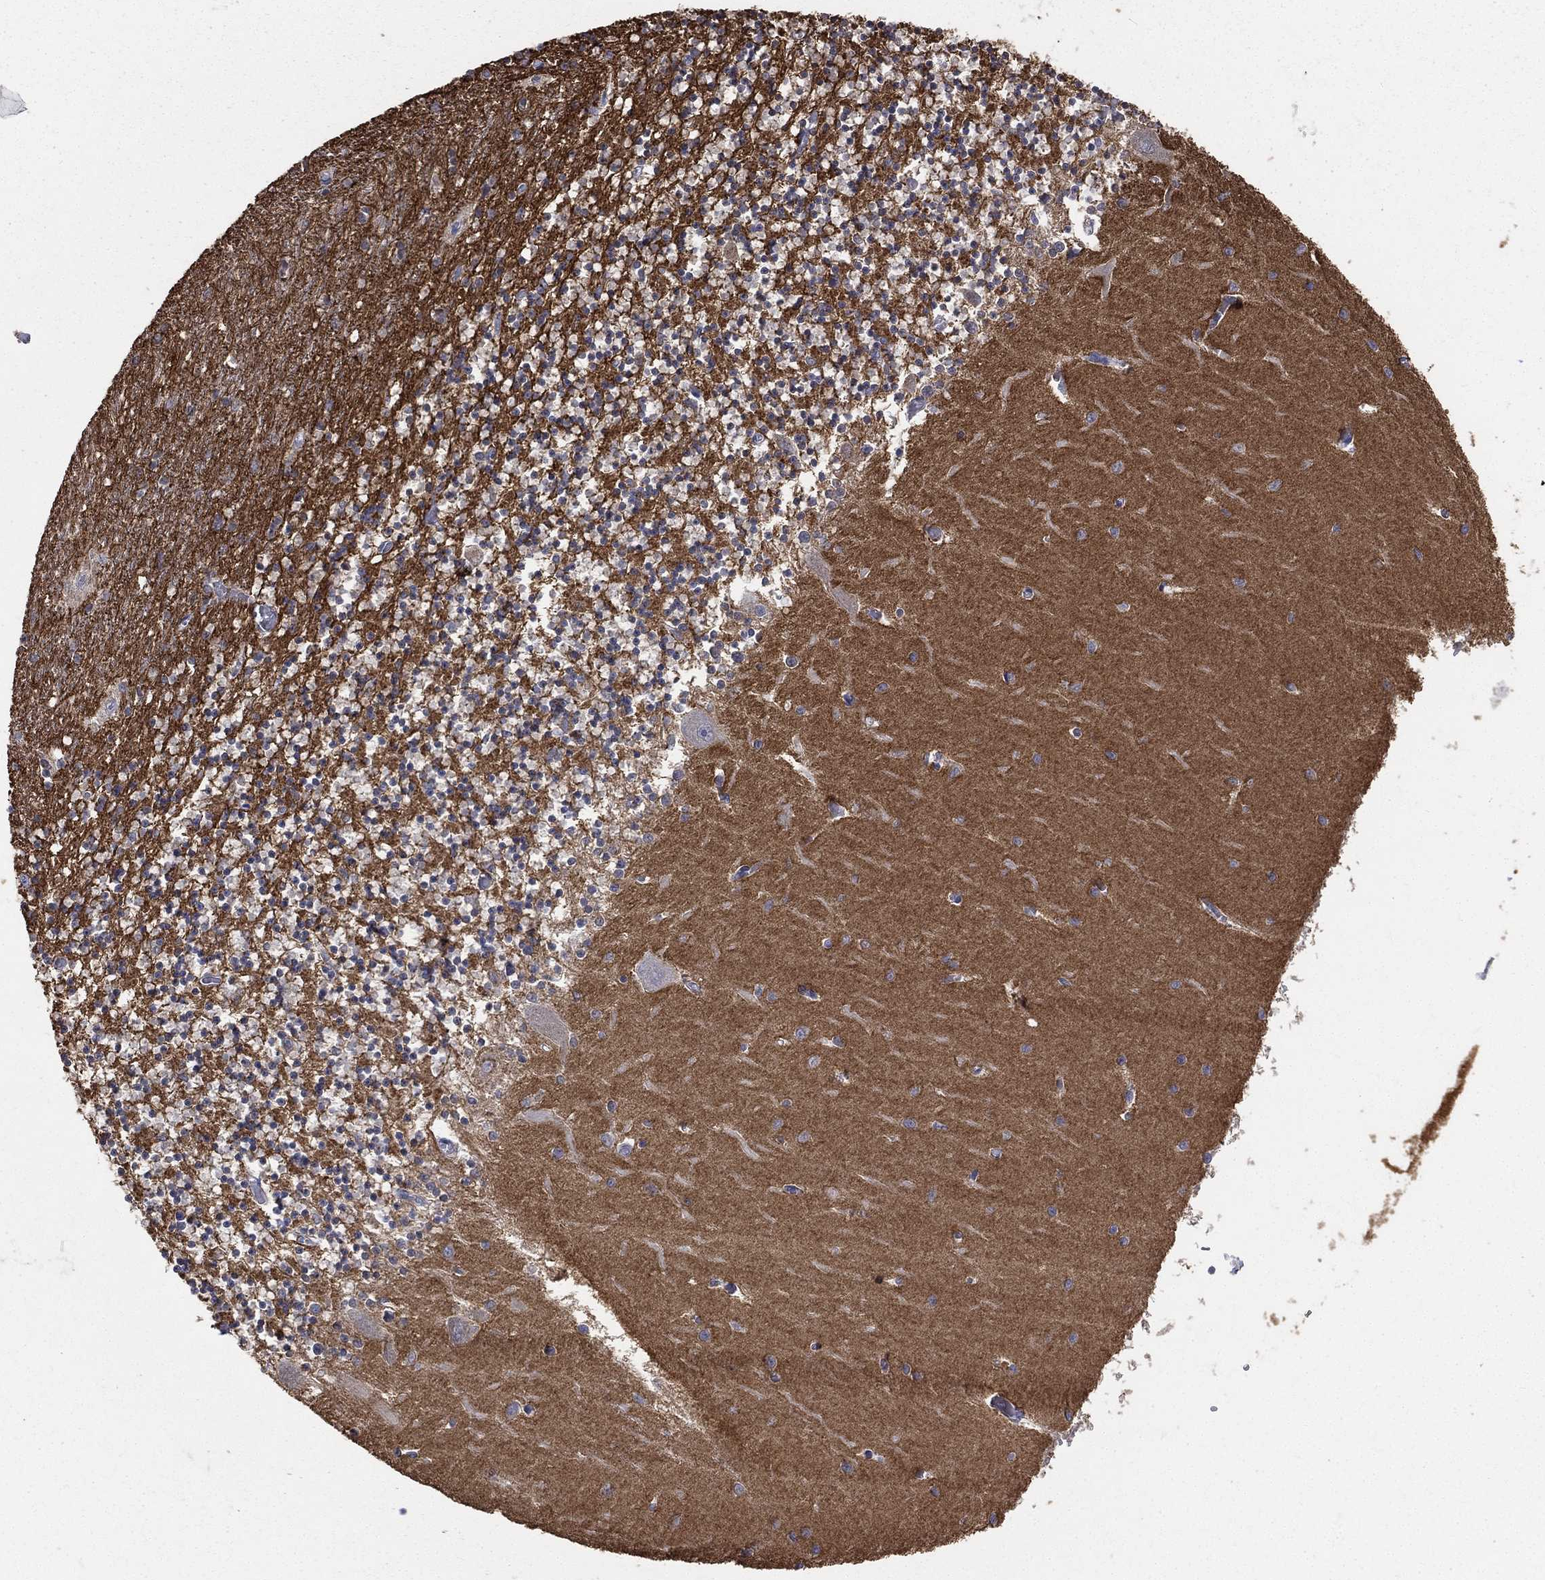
{"staining": {"intensity": "negative", "quantity": "none", "location": "none"}, "tissue": "cerebellum", "cell_type": "Cells in granular layer", "image_type": "normal", "snomed": [{"axis": "morphology", "description": "Normal tissue, NOS"}, {"axis": "topography", "description": "Cerebellum"}], "caption": "The histopathology image exhibits no significant expression in cells in granular layer of cerebellum.", "gene": "SNAP25", "patient": {"sex": "female", "age": 64}}